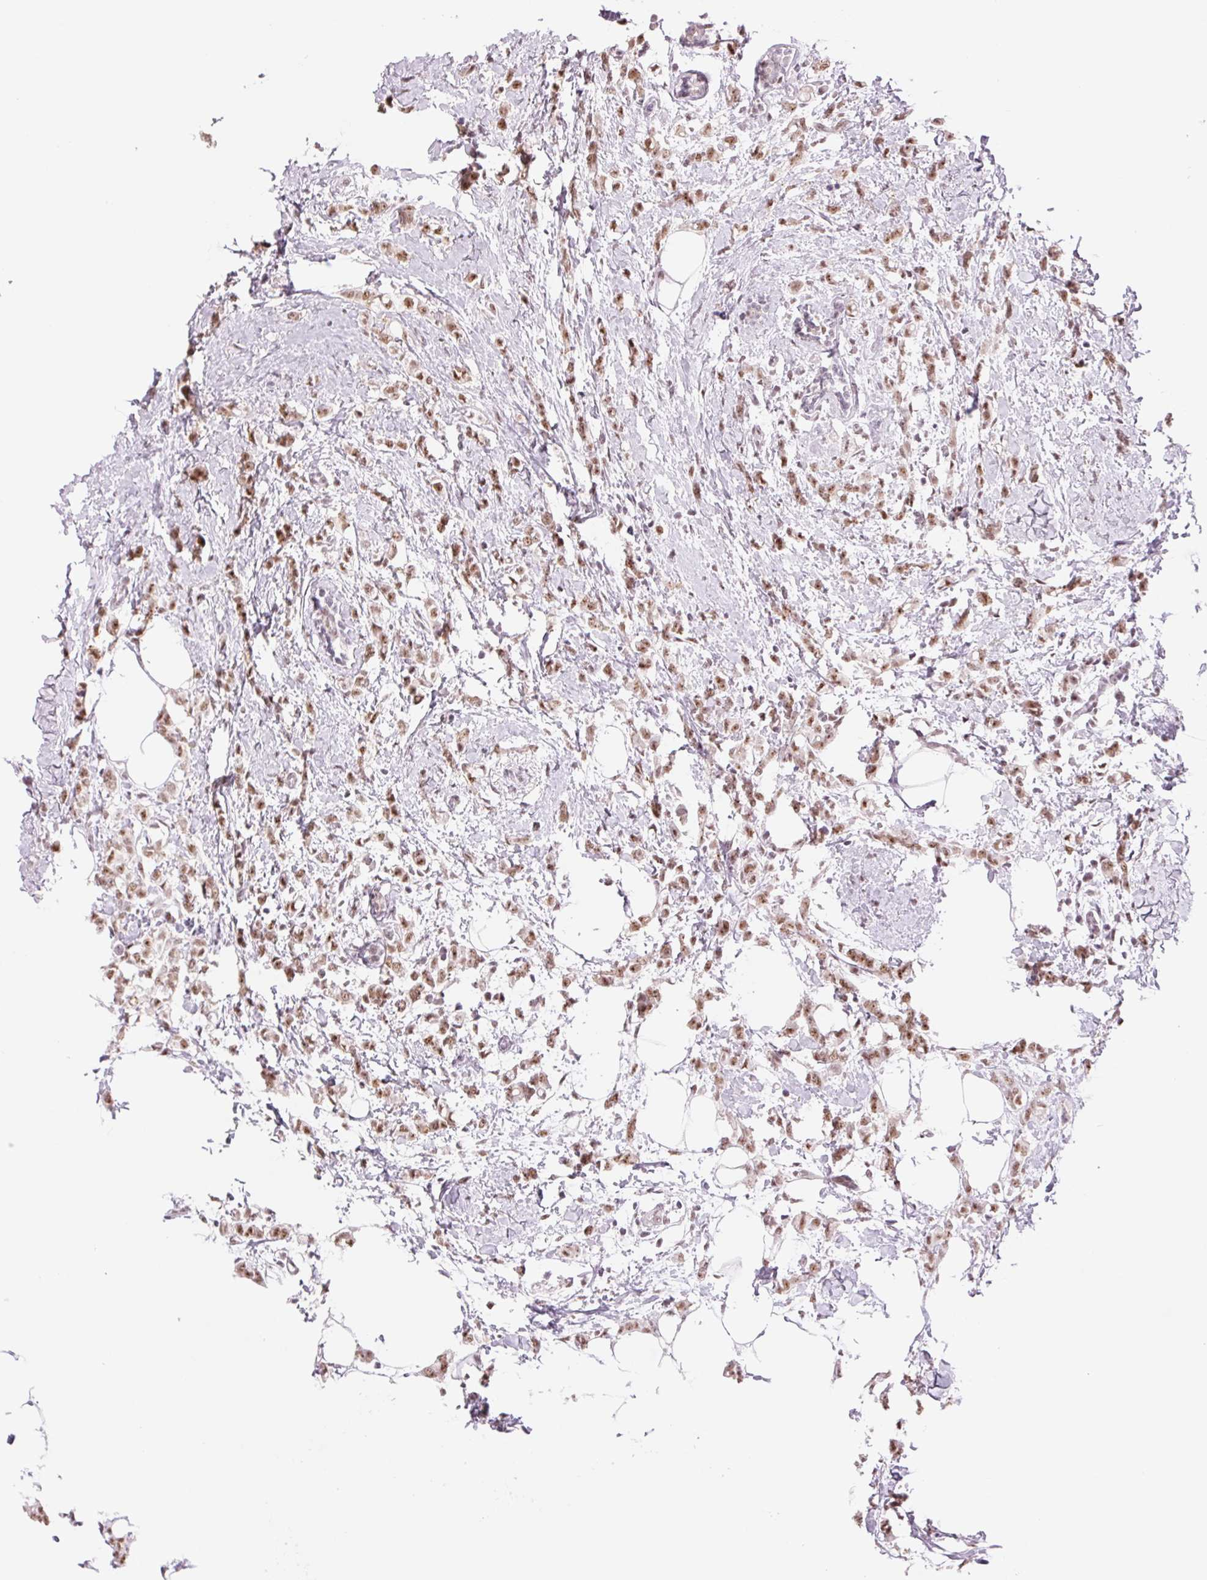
{"staining": {"intensity": "moderate", "quantity": ">75%", "location": "nuclear"}, "tissue": "breast cancer", "cell_type": "Tumor cells", "image_type": "cancer", "snomed": [{"axis": "morphology", "description": "Duct carcinoma"}, {"axis": "topography", "description": "Breast"}], "caption": "High-power microscopy captured an immunohistochemistry (IHC) image of breast invasive ductal carcinoma, revealing moderate nuclear expression in about >75% of tumor cells.", "gene": "ZC3H14", "patient": {"sex": "female", "age": 40}}